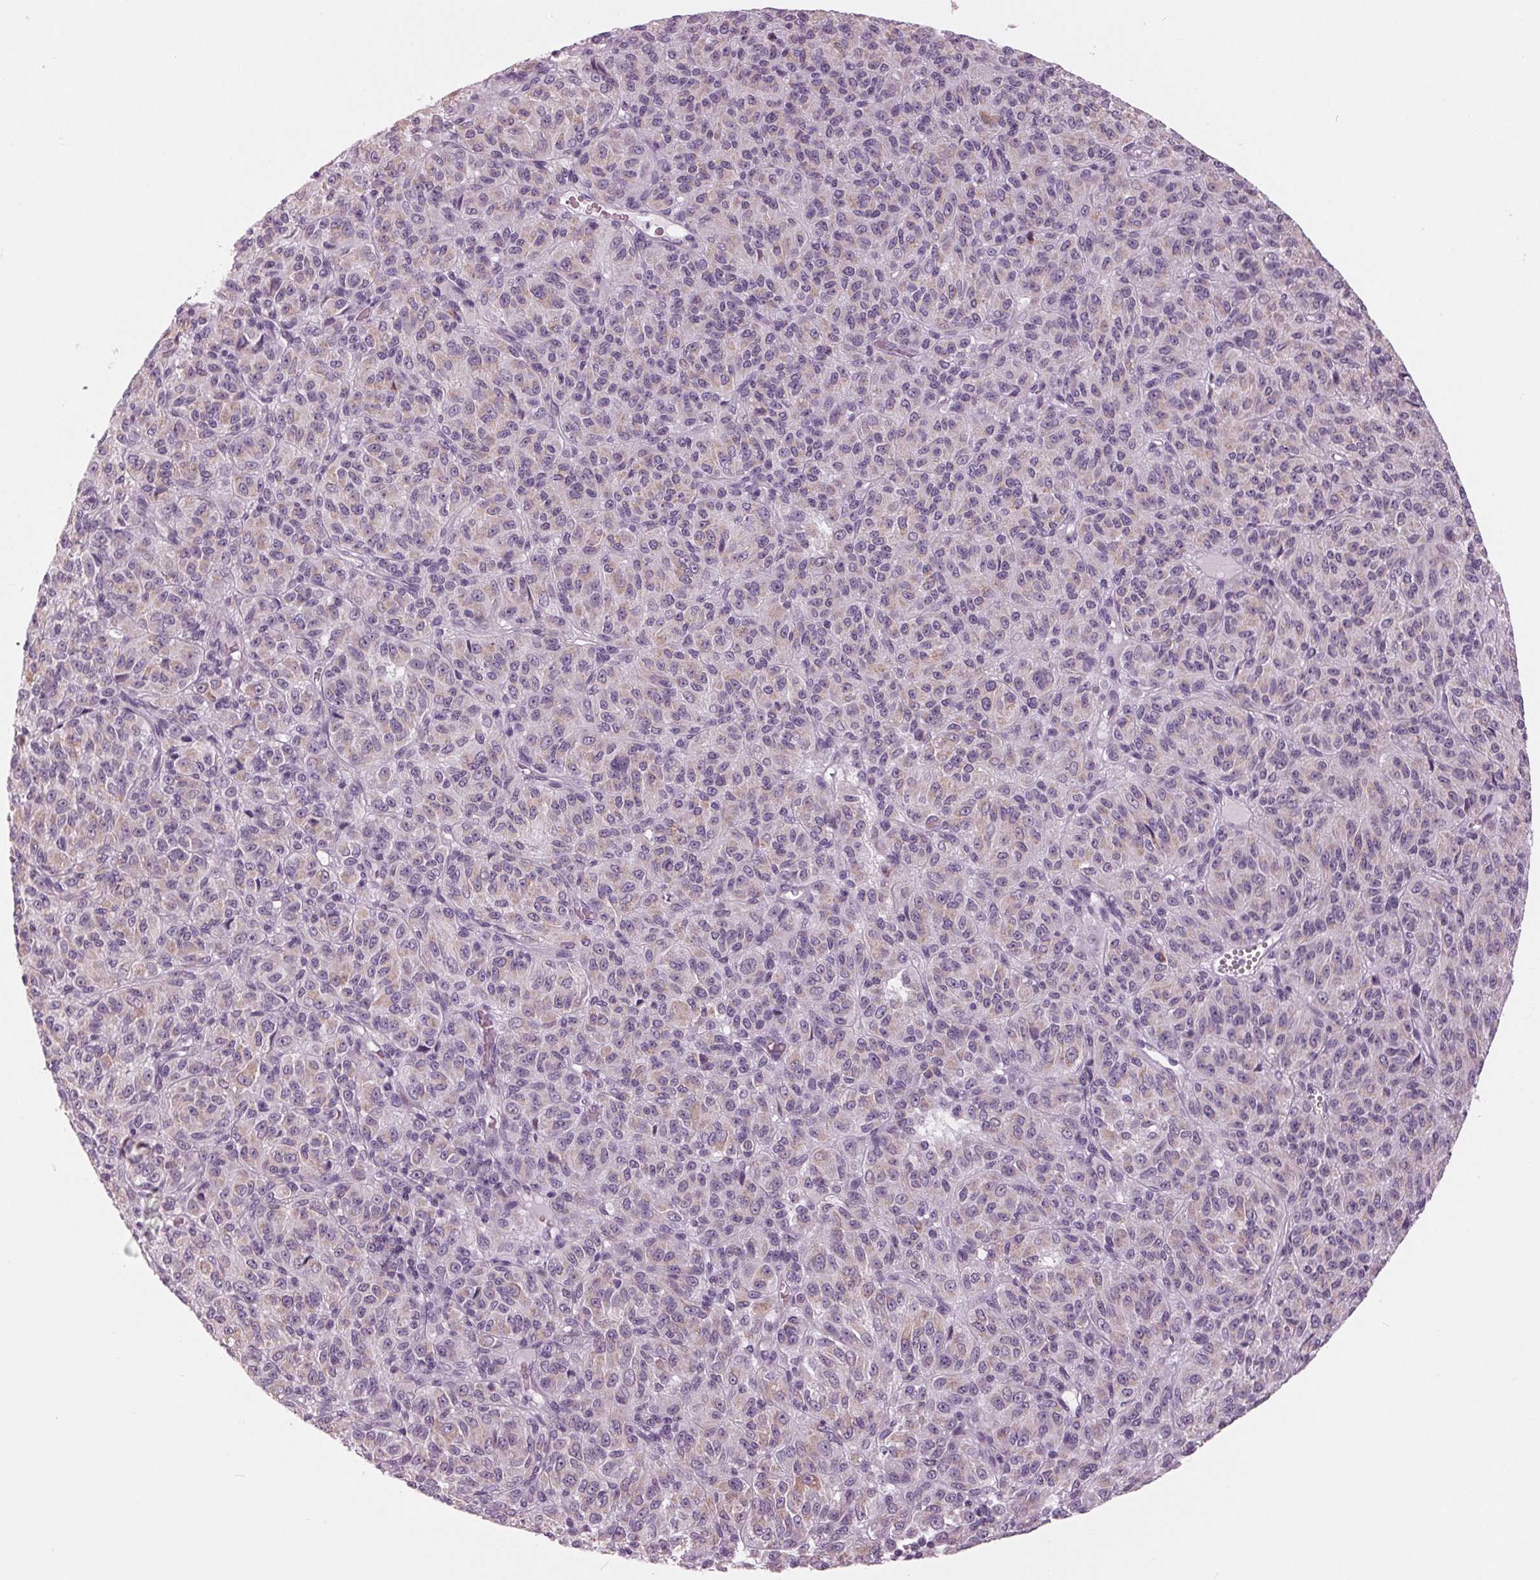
{"staining": {"intensity": "weak", "quantity": "<25%", "location": "cytoplasmic/membranous"}, "tissue": "melanoma", "cell_type": "Tumor cells", "image_type": "cancer", "snomed": [{"axis": "morphology", "description": "Malignant melanoma, Metastatic site"}, {"axis": "topography", "description": "Brain"}], "caption": "DAB (3,3'-diaminobenzidine) immunohistochemical staining of human malignant melanoma (metastatic site) demonstrates no significant staining in tumor cells. (DAB (3,3'-diaminobenzidine) immunohistochemistry, high magnification).", "gene": "SAMD4A", "patient": {"sex": "female", "age": 56}}